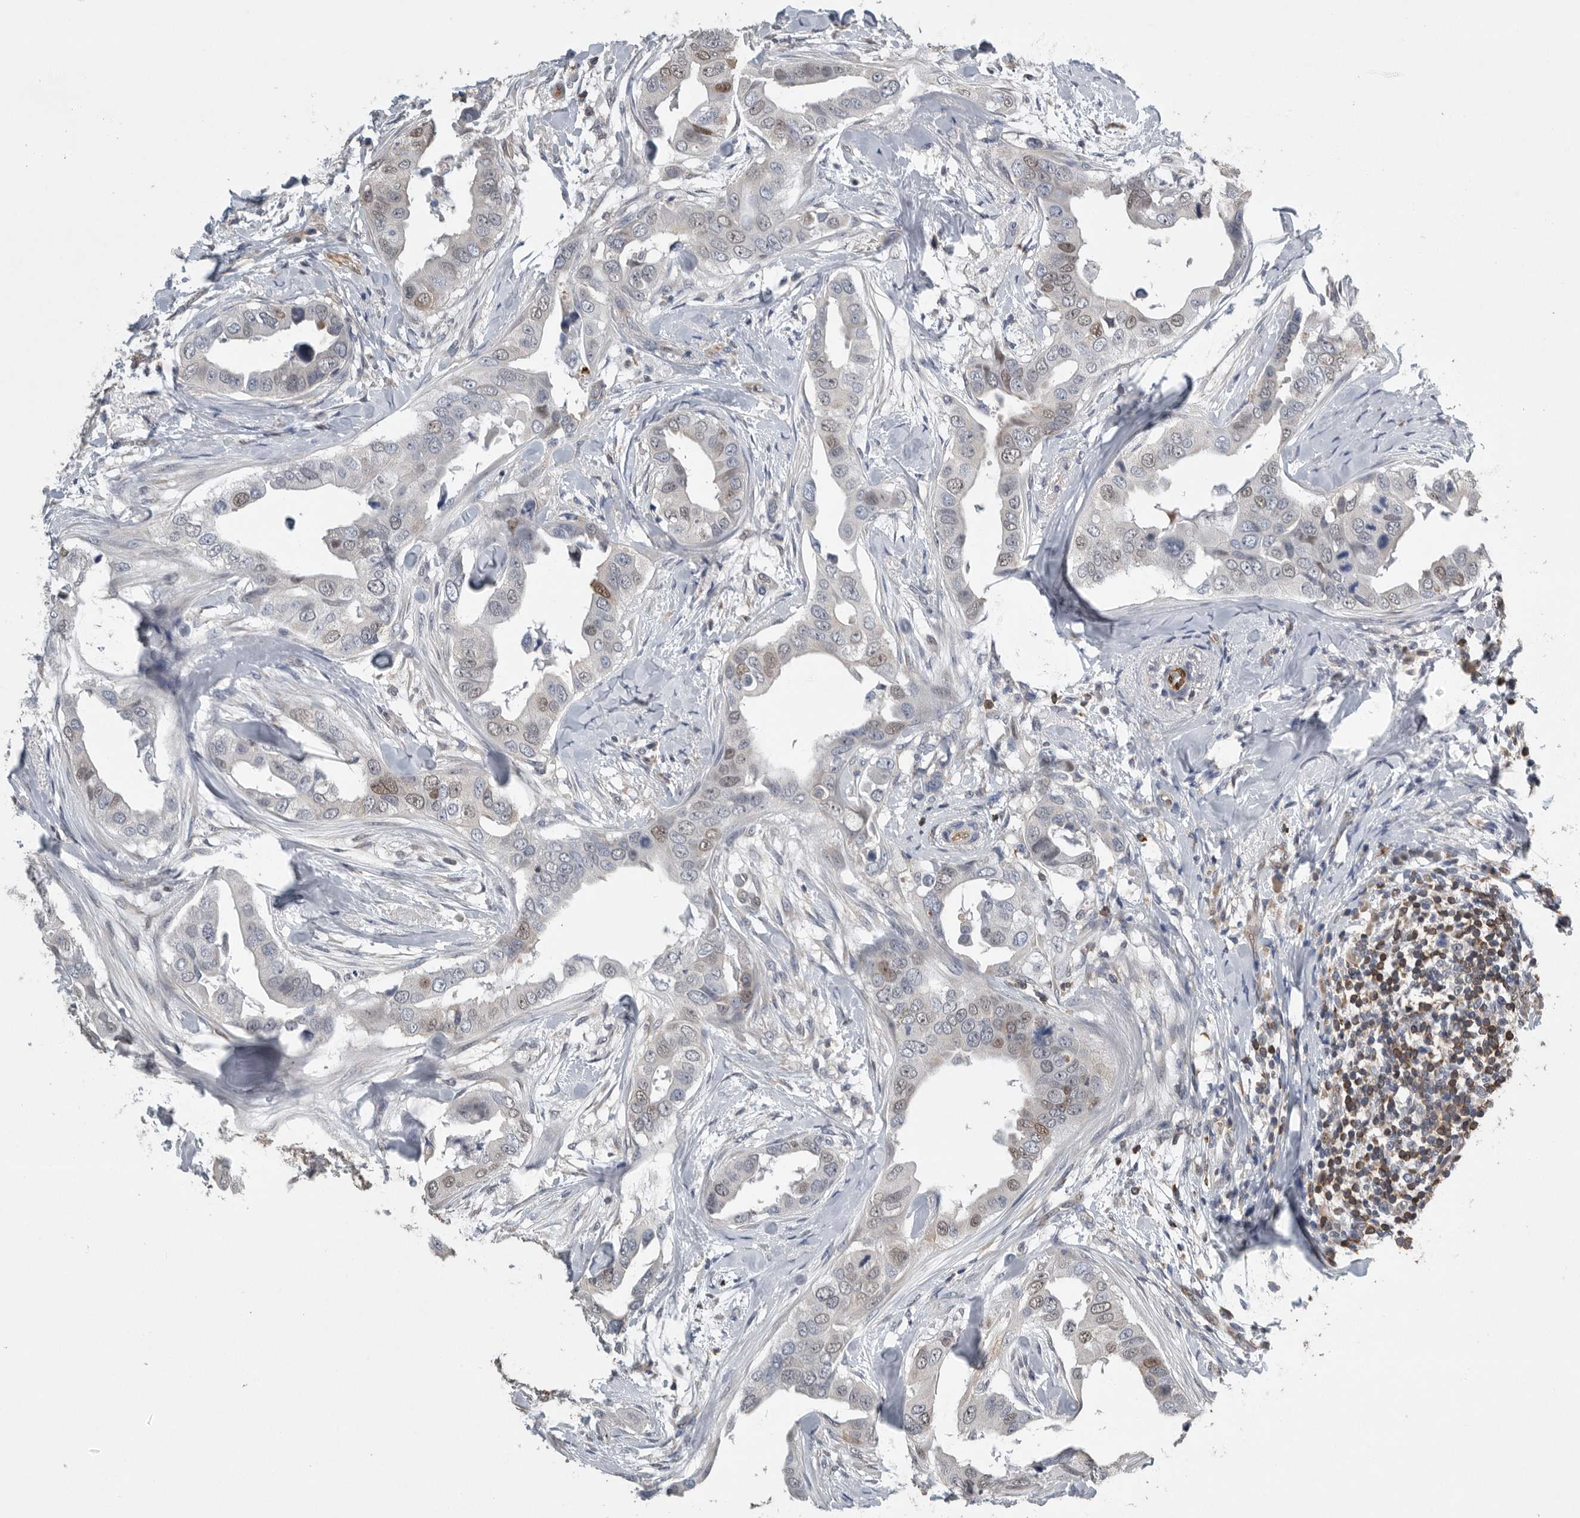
{"staining": {"intensity": "moderate", "quantity": "<25%", "location": "nuclear"}, "tissue": "breast cancer", "cell_type": "Tumor cells", "image_type": "cancer", "snomed": [{"axis": "morphology", "description": "Duct carcinoma"}, {"axis": "topography", "description": "Breast"}], "caption": "Protein expression analysis of human breast cancer (intraductal carcinoma) reveals moderate nuclear staining in approximately <25% of tumor cells.", "gene": "PDCD4", "patient": {"sex": "female", "age": 40}}